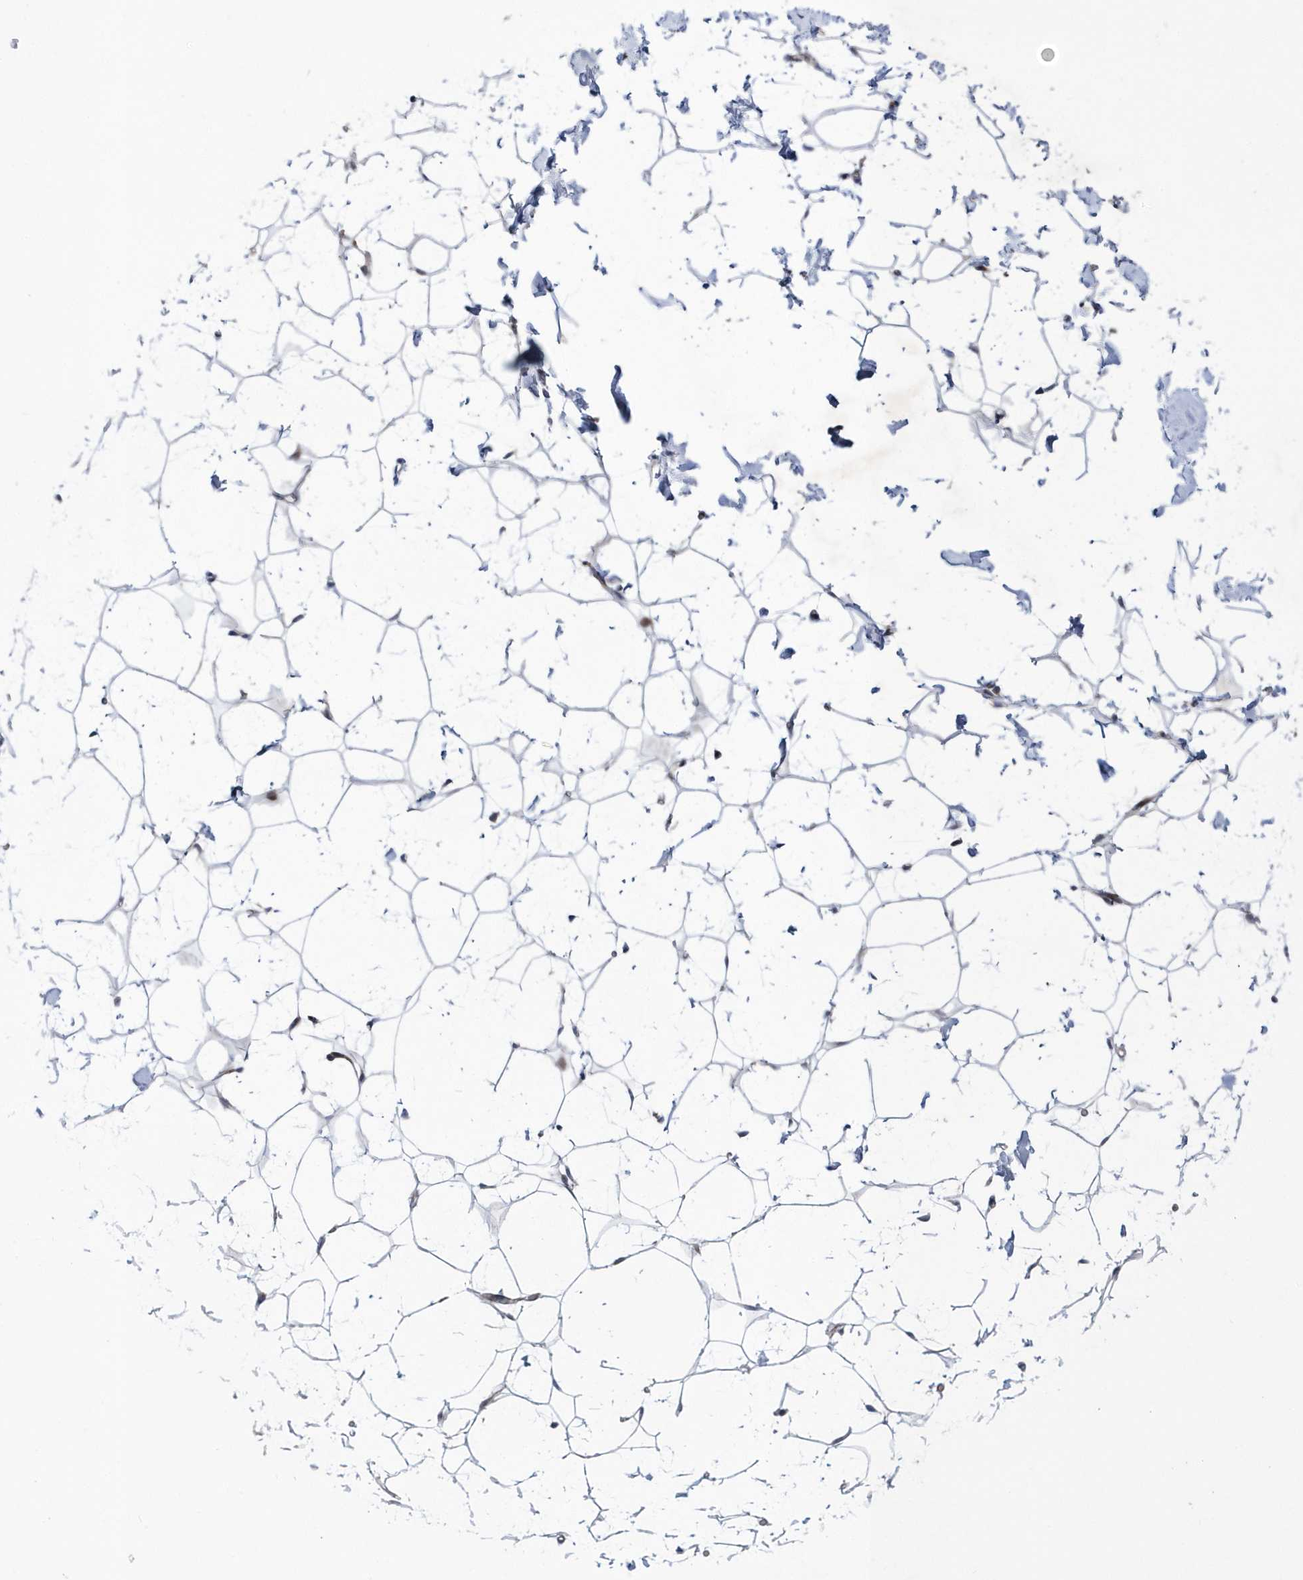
{"staining": {"intensity": "negative", "quantity": "none", "location": "none"}, "tissue": "adipose tissue", "cell_type": "Adipocytes", "image_type": "normal", "snomed": [{"axis": "morphology", "description": "Normal tissue, NOS"}, {"axis": "topography", "description": "Breast"}], "caption": "This photomicrograph is of unremarkable adipose tissue stained with immunohistochemistry to label a protein in brown with the nuclei are counter-stained blue. There is no expression in adipocytes. (DAB (3,3'-diaminobenzidine) IHC visualized using brightfield microscopy, high magnification).", "gene": "DSPP", "patient": {"sex": "female", "age": 23}}